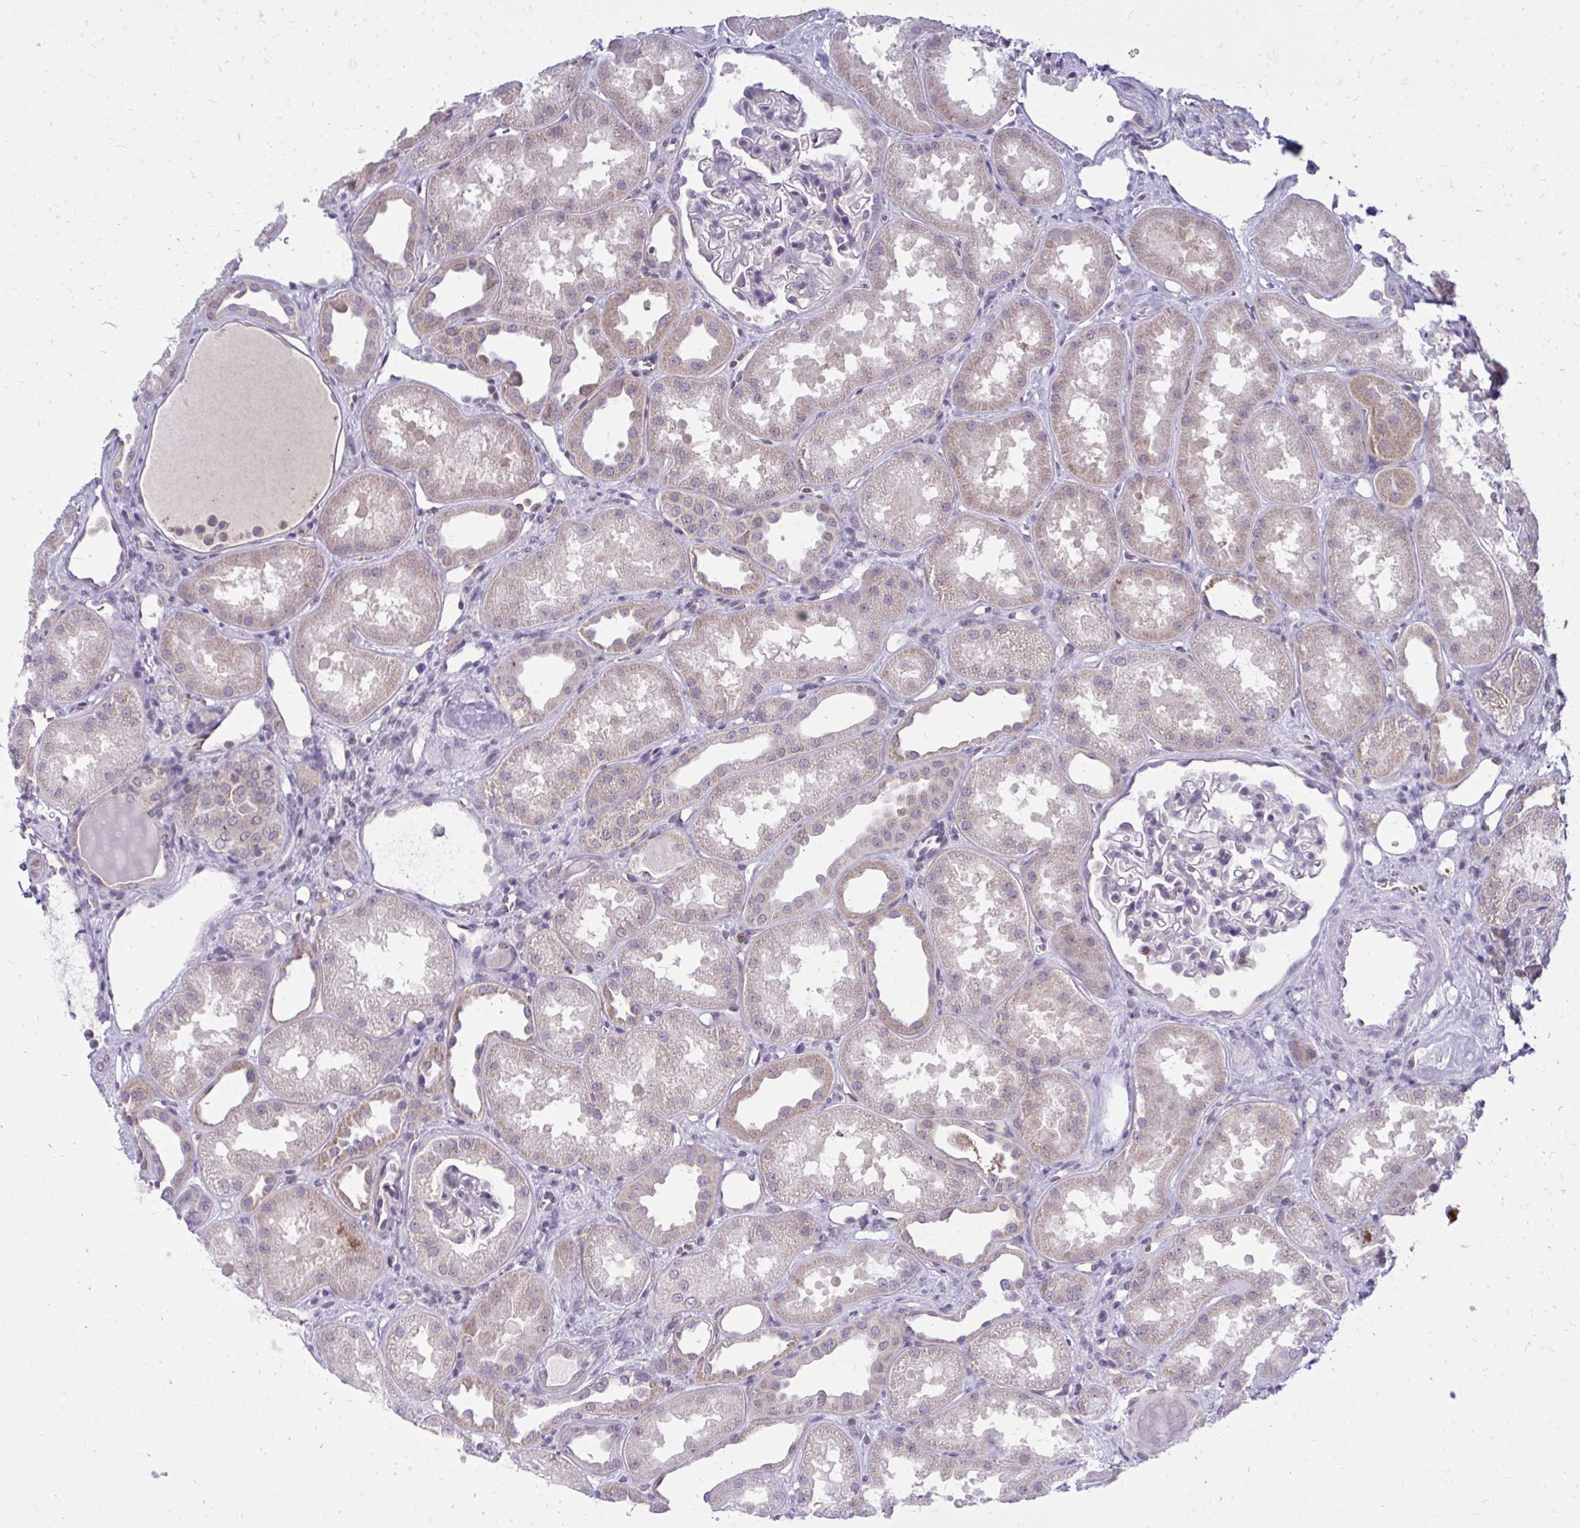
{"staining": {"intensity": "negative", "quantity": "none", "location": "none"}, "tissue": "kidney", "cell_type": "Cells in glomeruli", "image_type": "normal", "snomed": [{"axis": "morphology", "description": "Normal tissue, NOS"}, {"axis": "topography", "description": "Kidney"}], "caption": "This is an immunohistochemistry image of normal human kidney. There is no positivity in cells in glomeruli.", "gene": "ACSL5", "patient": {"sex": "male", "age": 61}}